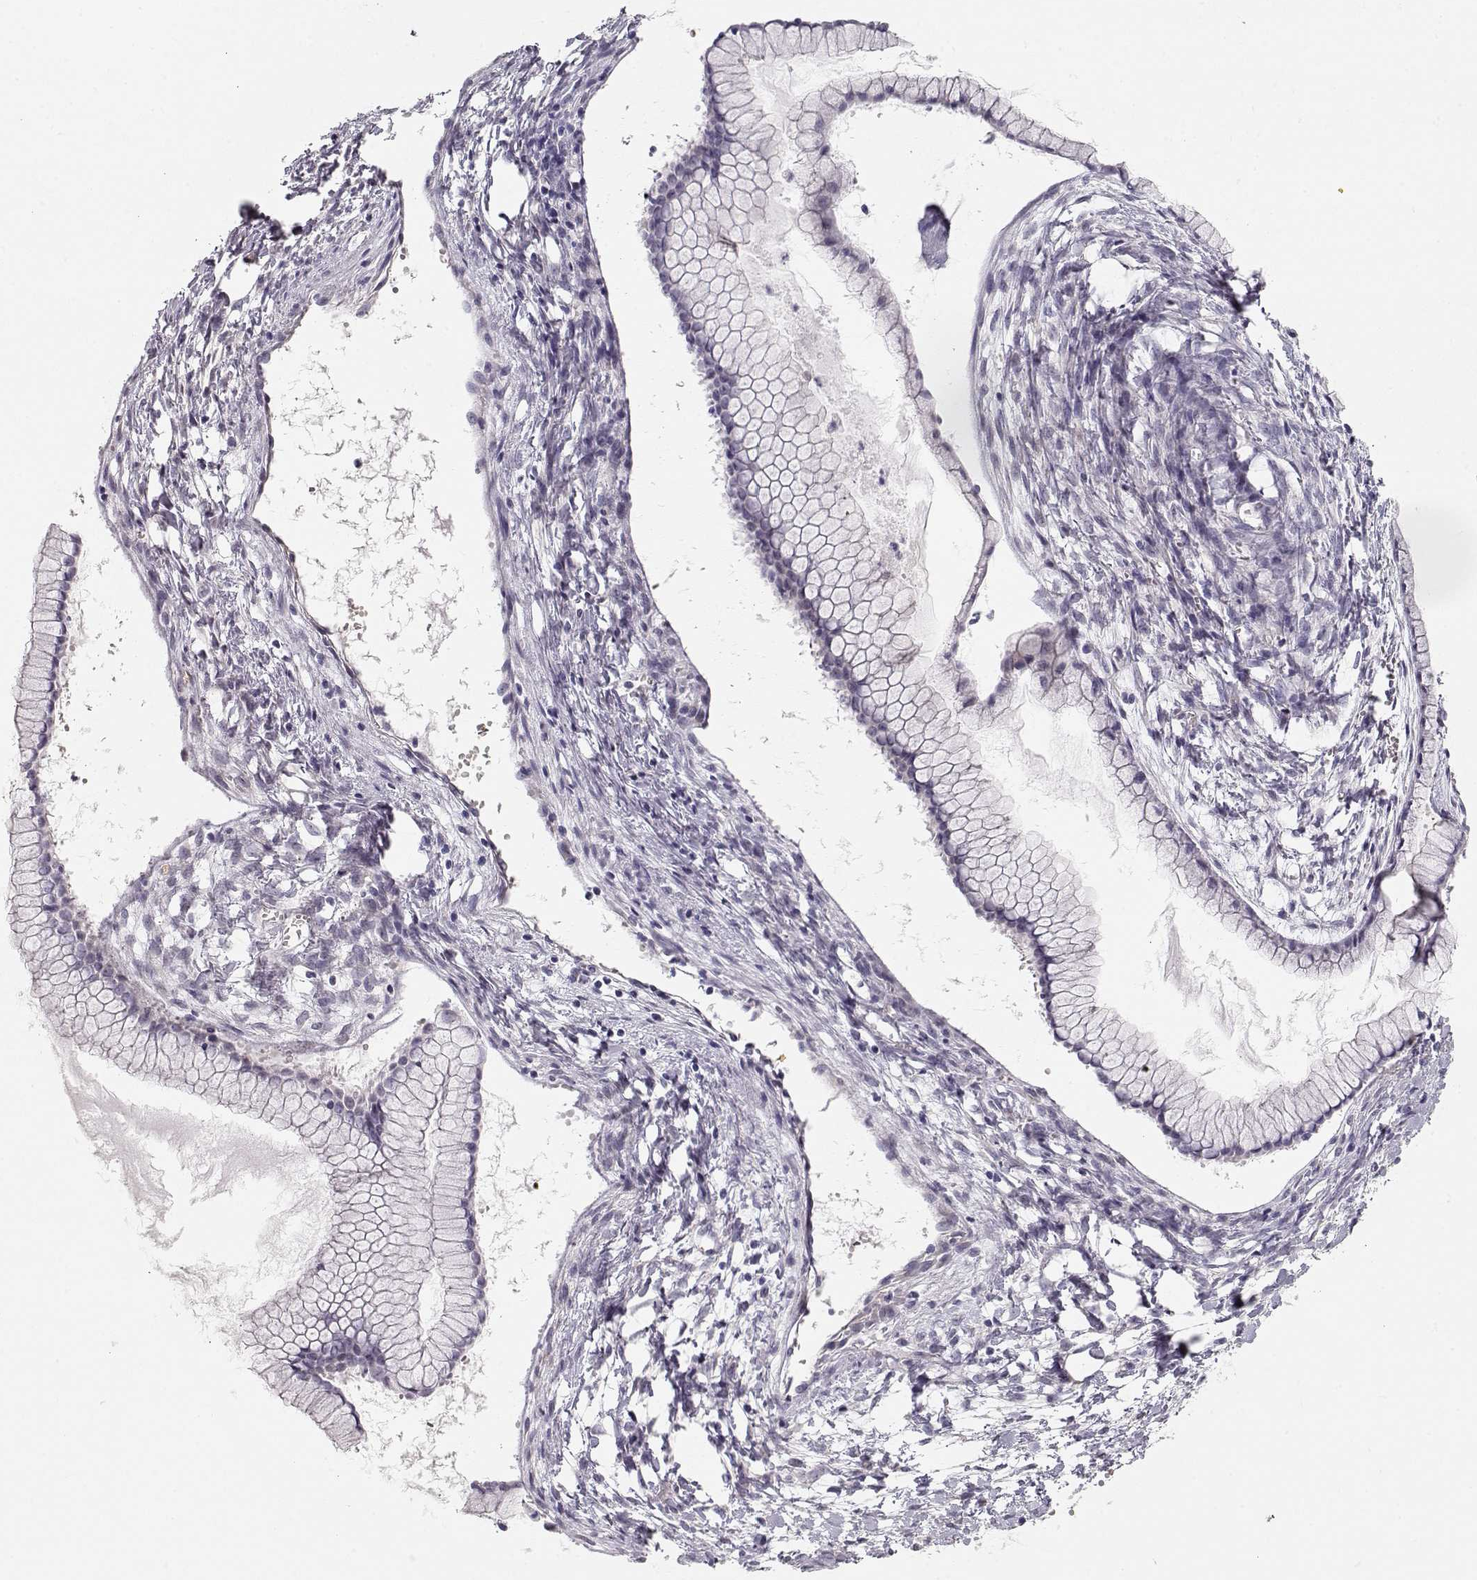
{"staining": {"intensity": "negative", "quantity": "none", "location": "none"}, "tissue": "ovarian cancer", "cell_type": "Tumor cells", "image_type": "cancer", "snomed": [{"axis": "morphology", "description": "Cystadenocarcinoma, mucinous, NOS"}, {"axis": "topography", "description": "Ovary"}], "caption": "DAB immunohistochemical staining of human ovarian cancer (mucinous cystadenocarcinoma) reveals no significant staining in tumor cells.", "gene": "TTC26", "patient": {"sex": "female", "age": 41}}